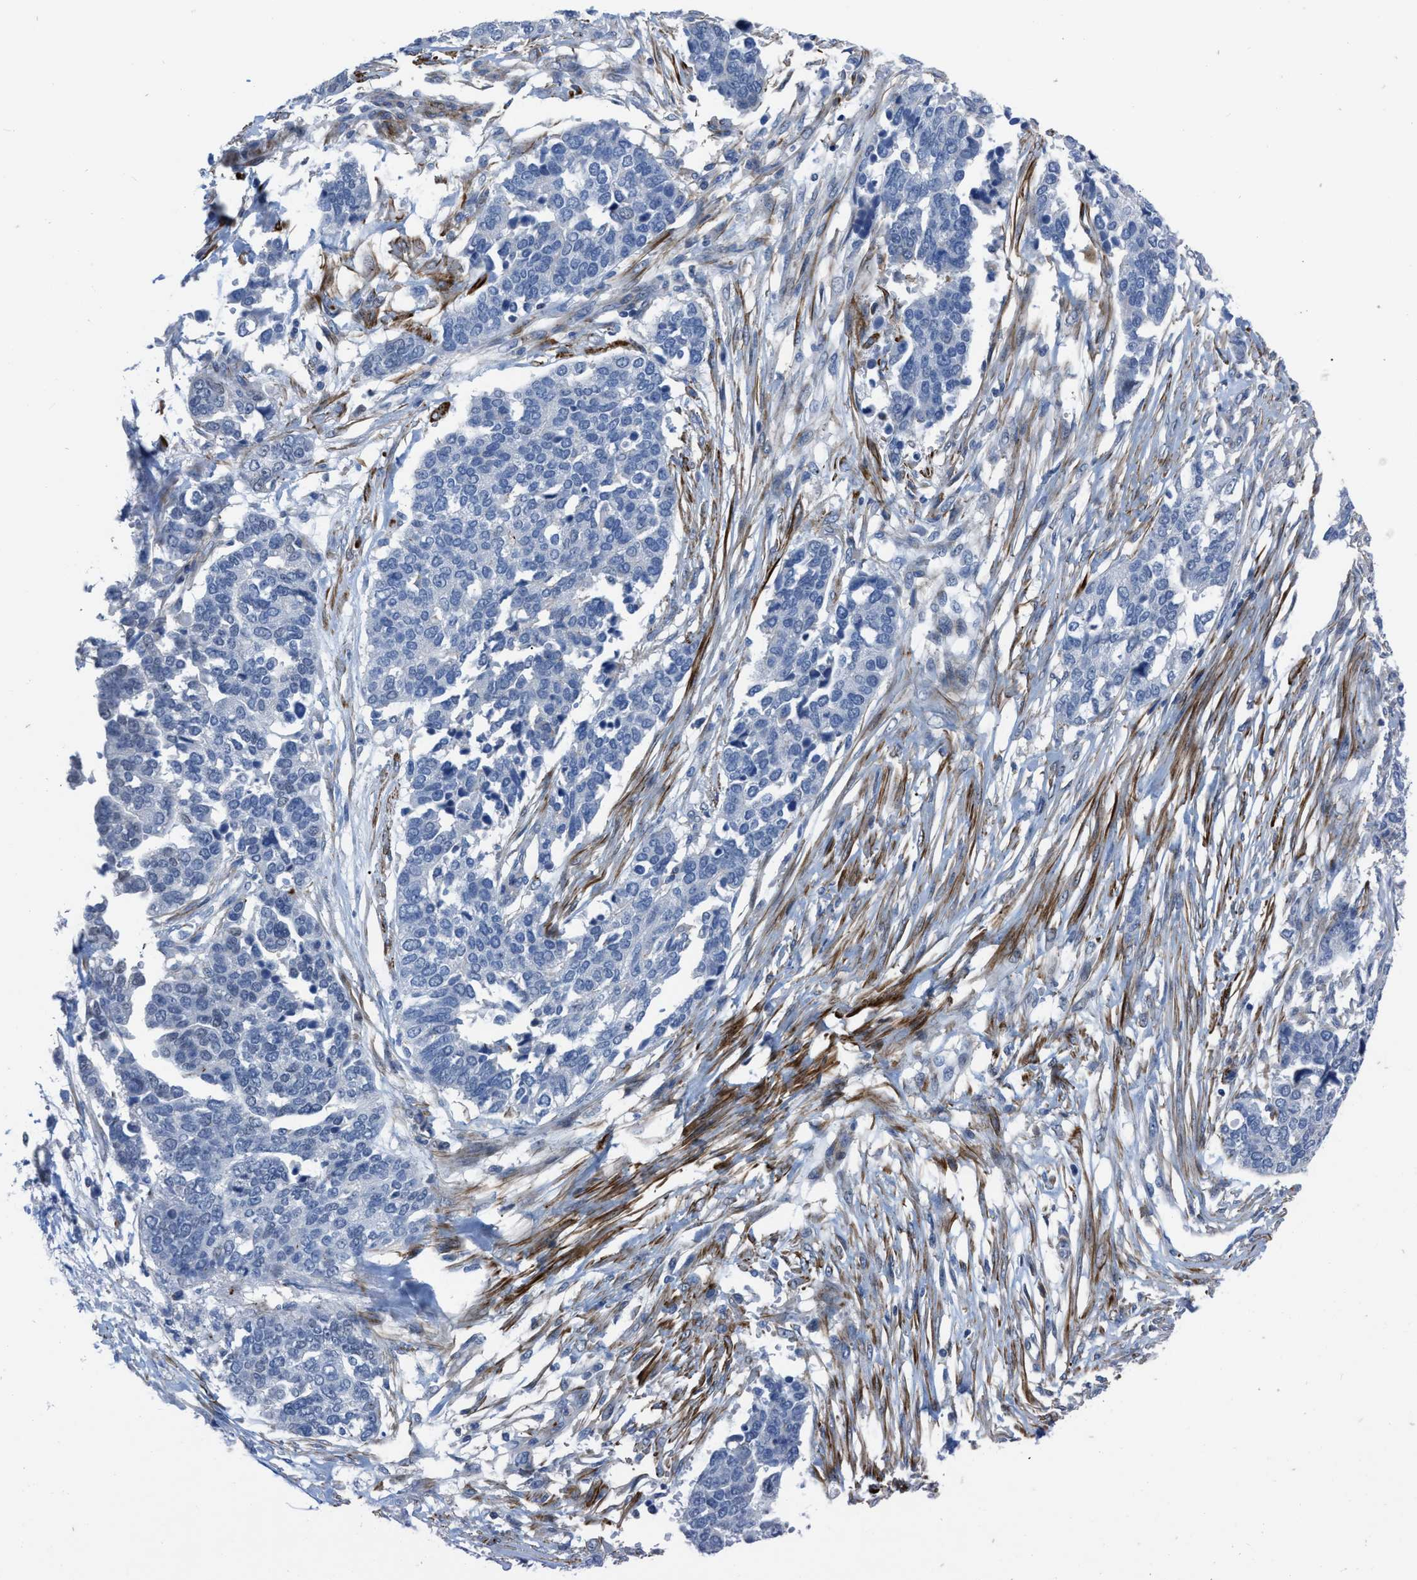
{"staining": {"intensity": "negative", "quantity": "none", "location": "none"}, "tissue": "ovarian cancer", "cell_type": "Tumor cells", "image_type": "cancer", "snomed": [{"axis": "morphology", "description": "Cystadenocarcinoma, serous, NOS"}, {"axis": "topography", "description": "Ovary"}], "caption": "Immunohistochemical staining of ovarian cancer (serous cystadenocarcinoma) displays no significant expression in tumor cells.", "gene": "PRMT2", "patient": {"sex": "female", "age": 44}}